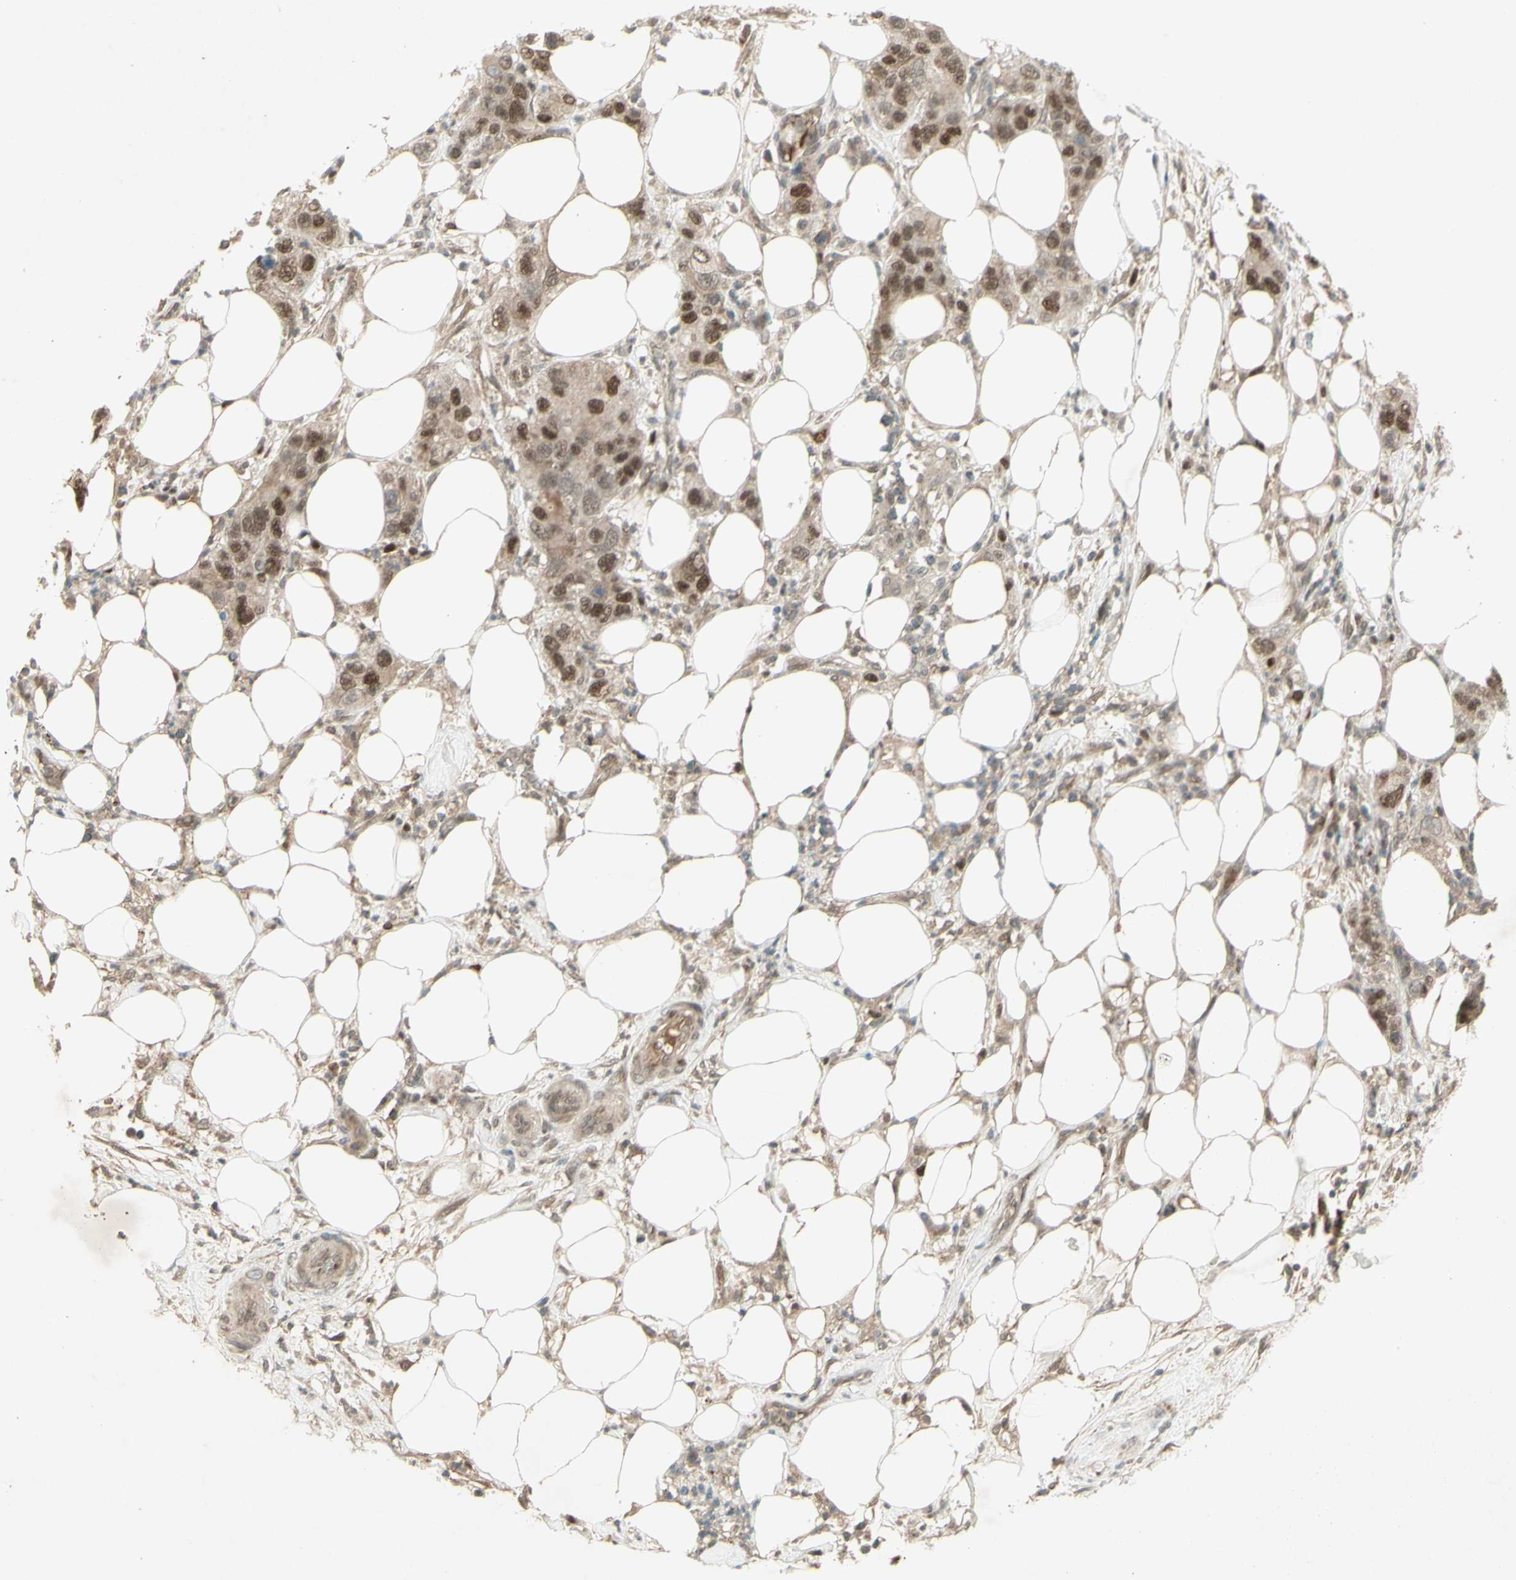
{"staining": {"intensity": "moderate", "quantity": ">75%", "location": "cytoplasmic/membranous,nuclear"}, "tissue": "pancreatic cancer", "cell_type": "Tumor cells", "image_type": "cancer", "snomed": [{"axis": "morphology", "description": "Adenocarcinoma, NOS"}, {"axis": "topography", "description": "Pancreas"}], "caption": "Adenocarcinoma (pancreatic) was stained to show a protein in brown. There is medium levels of moderate cytoplasmic/membranous and nuclear staining in approximately >75% of tumor cells. Nuclei are stained in blue.", "gene": "MSH6", "patient": {"sex": "female", "age": 71}}